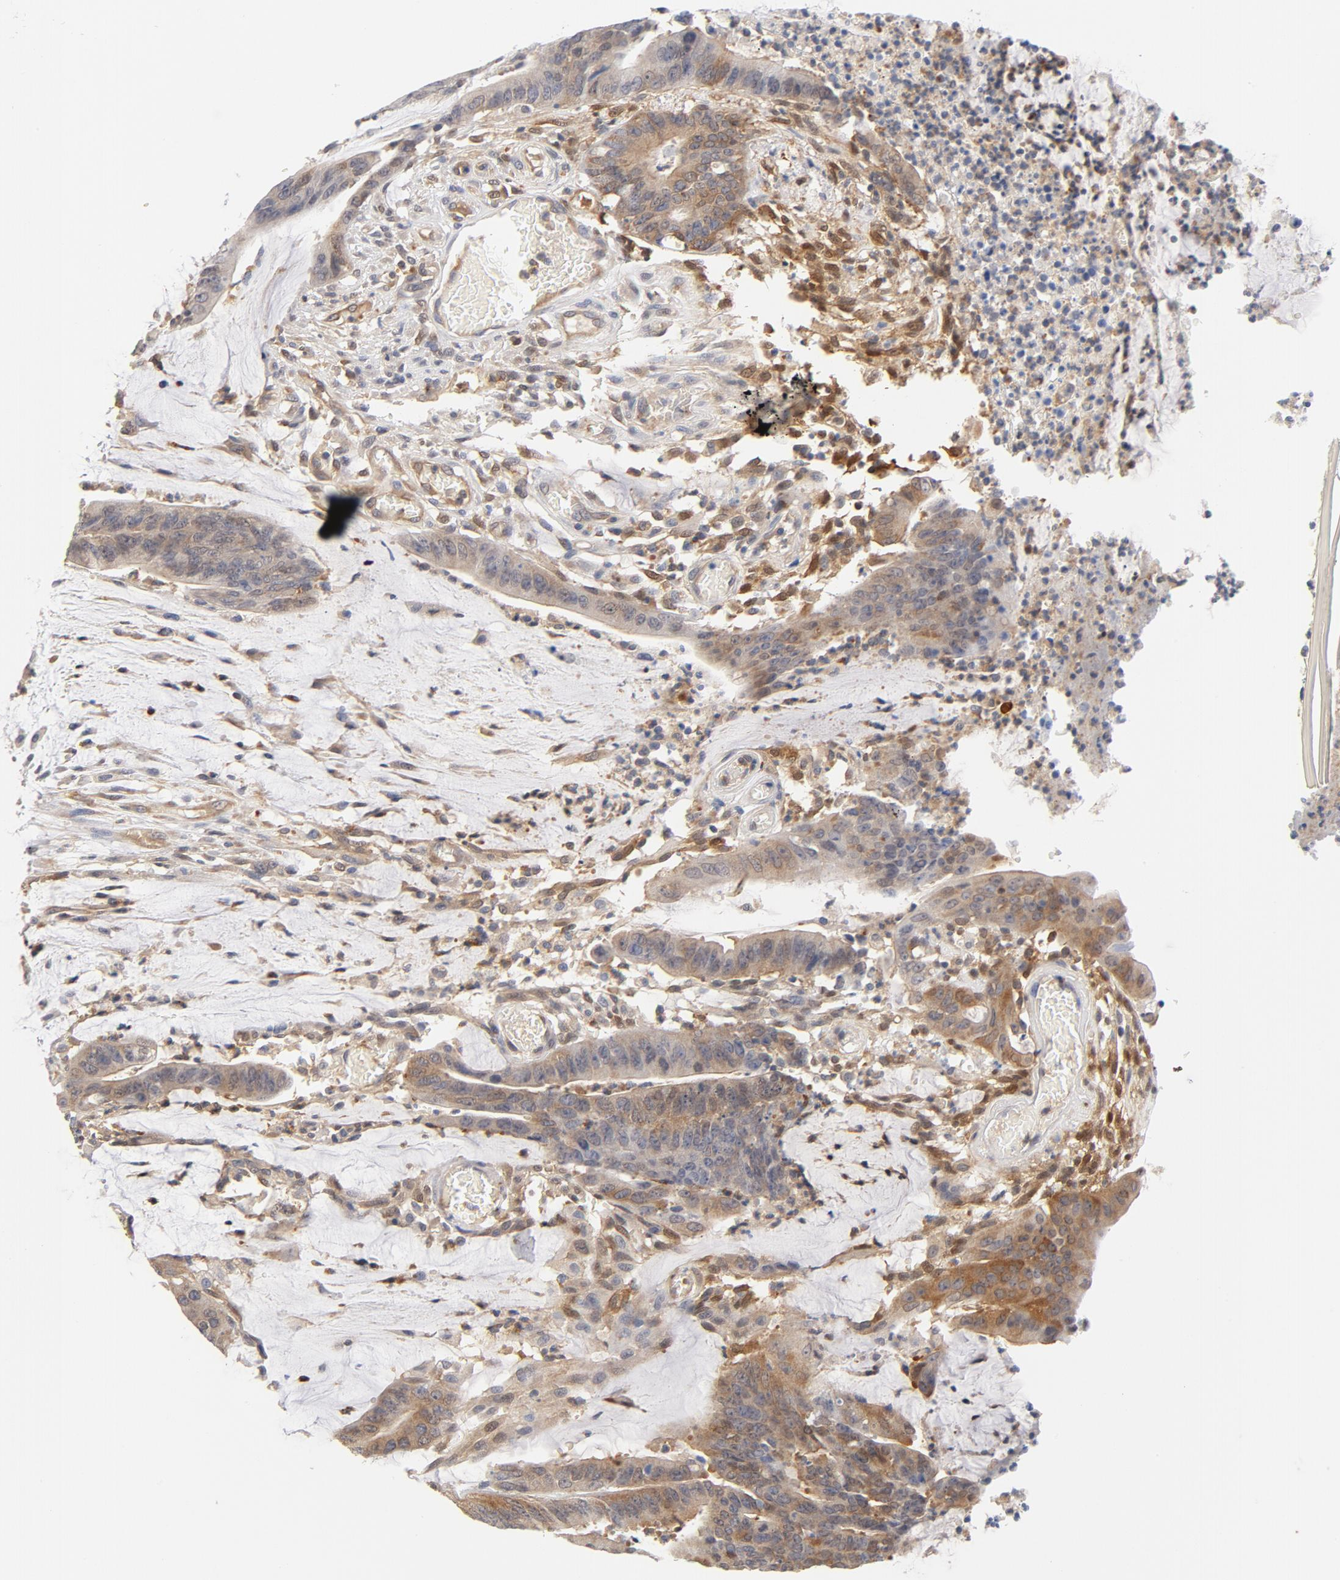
{"staining": {"intensity": "weak", "quantity": ">75%", "location": "cytoplasmic/membranous"}, "tissue": "colorectal cancer", "cell_type": "Tumor cells", "image_type": "cancer", "snomed": [{"axis": "morphology", "description": "Adenocarcinoma, NOS"}, {"axis": "topography", "description": "Rectum"}], "caption": "This histopathology image displays immunohistochemistry staining of human colorectal cancer (adenocarcinoma), with low weak cytoplasmic/membranous staining in about >75% of tumor cells.", "gene": "ASMTL", "patient": {"sex": "female", "age": 66}}